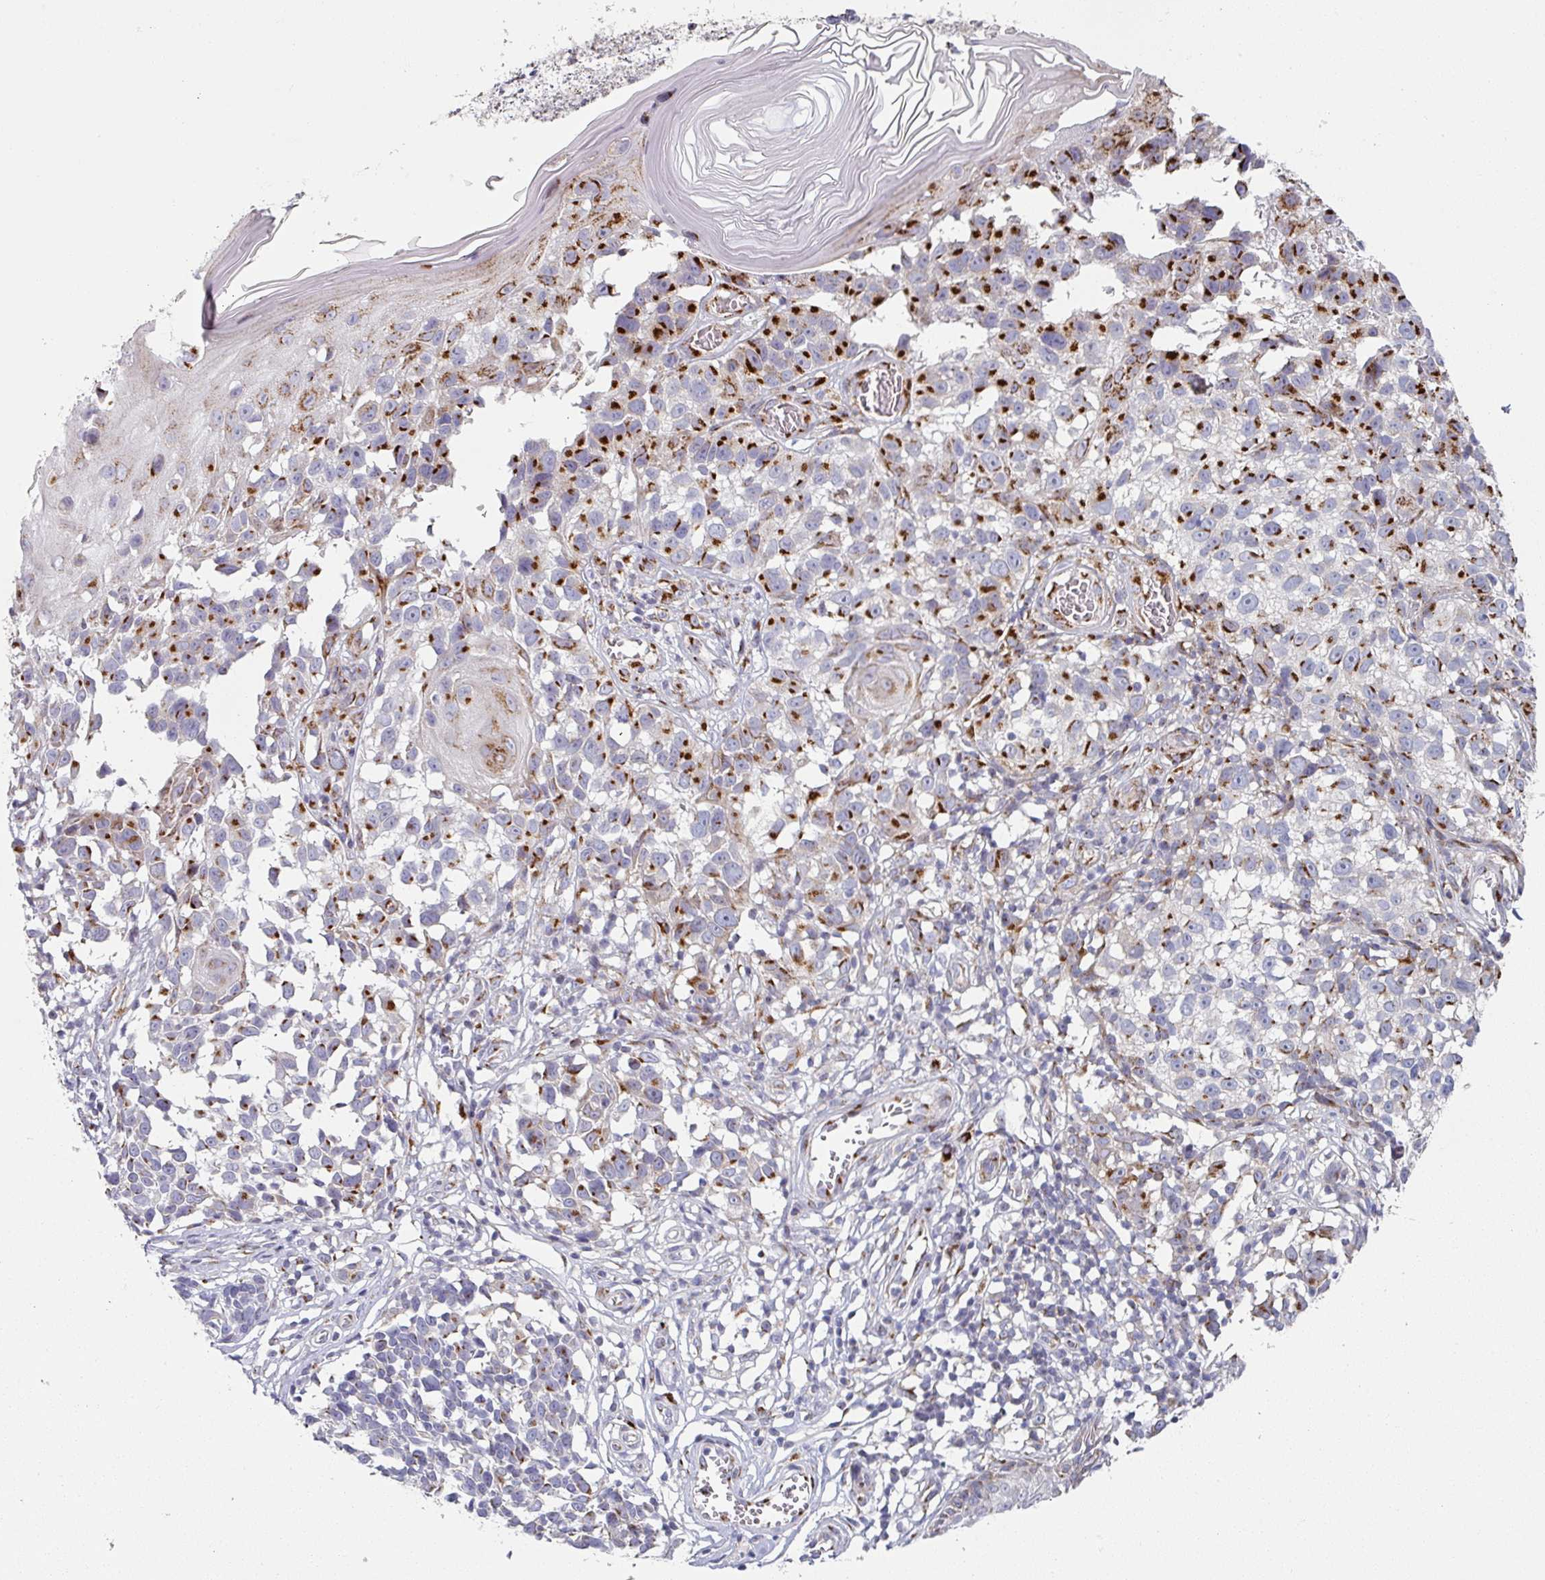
{"staining": {"intensity": "strong", "quantity": "25%-75%", "location": "cytoplasmic/membranous"}, "tissue": "melanoma", "cell_type": "Tumor cells", "image_type": "cancer", "snomed": [{"axis": "morphology", "description": "Malignant melanoma, NOS"}, {"axis": "topography", "description": "Skin"}], "caption": "Protein expression by immunohistochemistry demonstrates strong cytoplasmic/membranous staining in about 25%-75% of tumor cells in malignant melanoma. The staining was performed using DAB to visualize the protein expression in brown, while the nuclei were stained in blue with hematoxylin (Magnification: 20x).", "gene": "CCDC85B", "patient": {"sex": "male", "age": 73}}